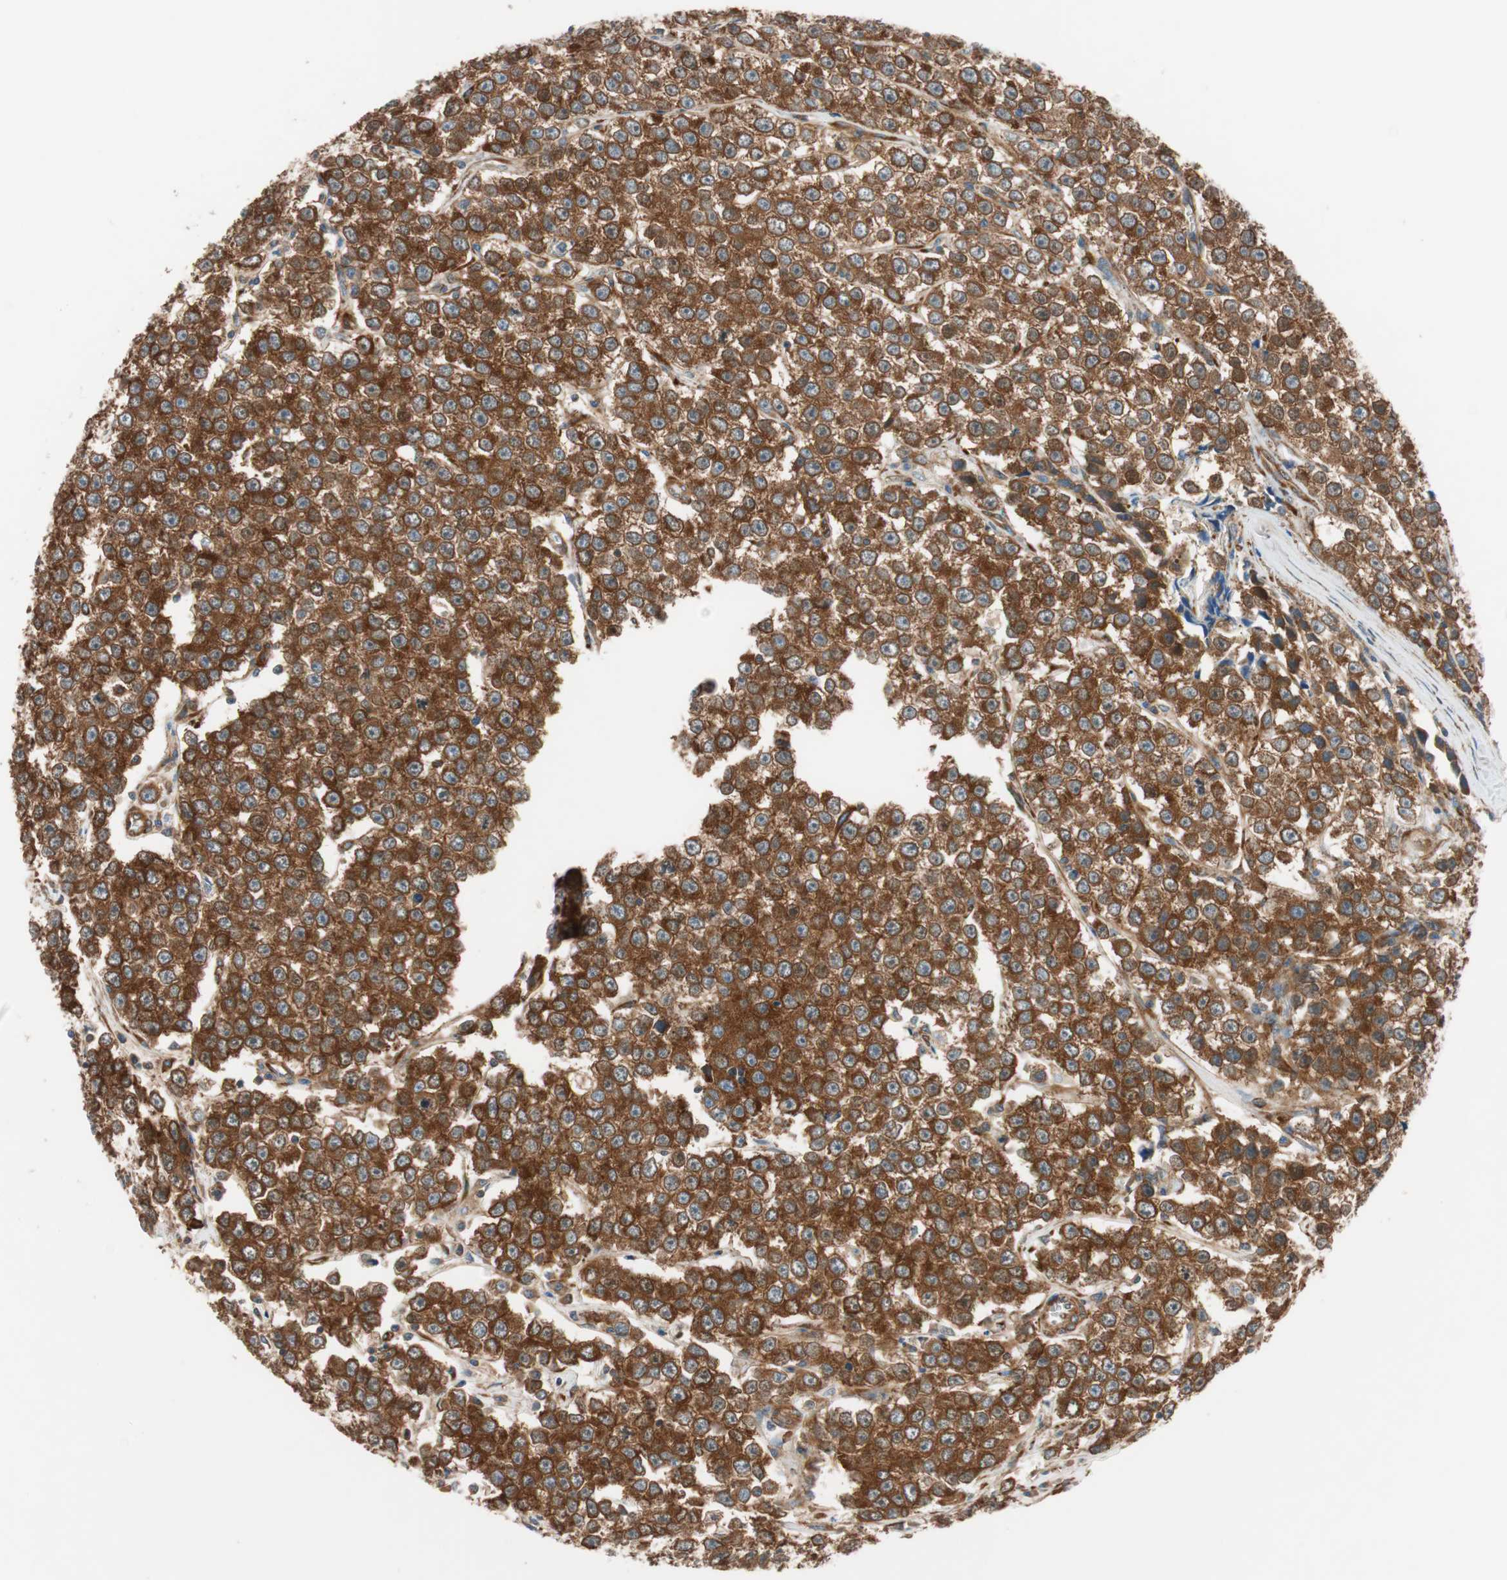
{"staining": {"intensity": "strong", "quantity": ">75%", "location": "cytoplasmic/membranous"}, "tissue": "testis cancer", "cell_type": "Tumor cells", "image_type": "cancer", "snomed": [{"axis": "morphology", "description": "Seminoma, NOS"}, {"axis": "morphology", "description": "Carcinoma, Embryonal, NOS"}, {"axis": "topography", "description": "Testis"}], "caption": "This photomicrograph shows immunohistochemistry (IHC) staining of testis cancer, with high strong cytoplasmic/membranous staining in approximately >75% of tumor cells.", "gene": "WASL", "patient": {"sex": "male", "age": 52}}